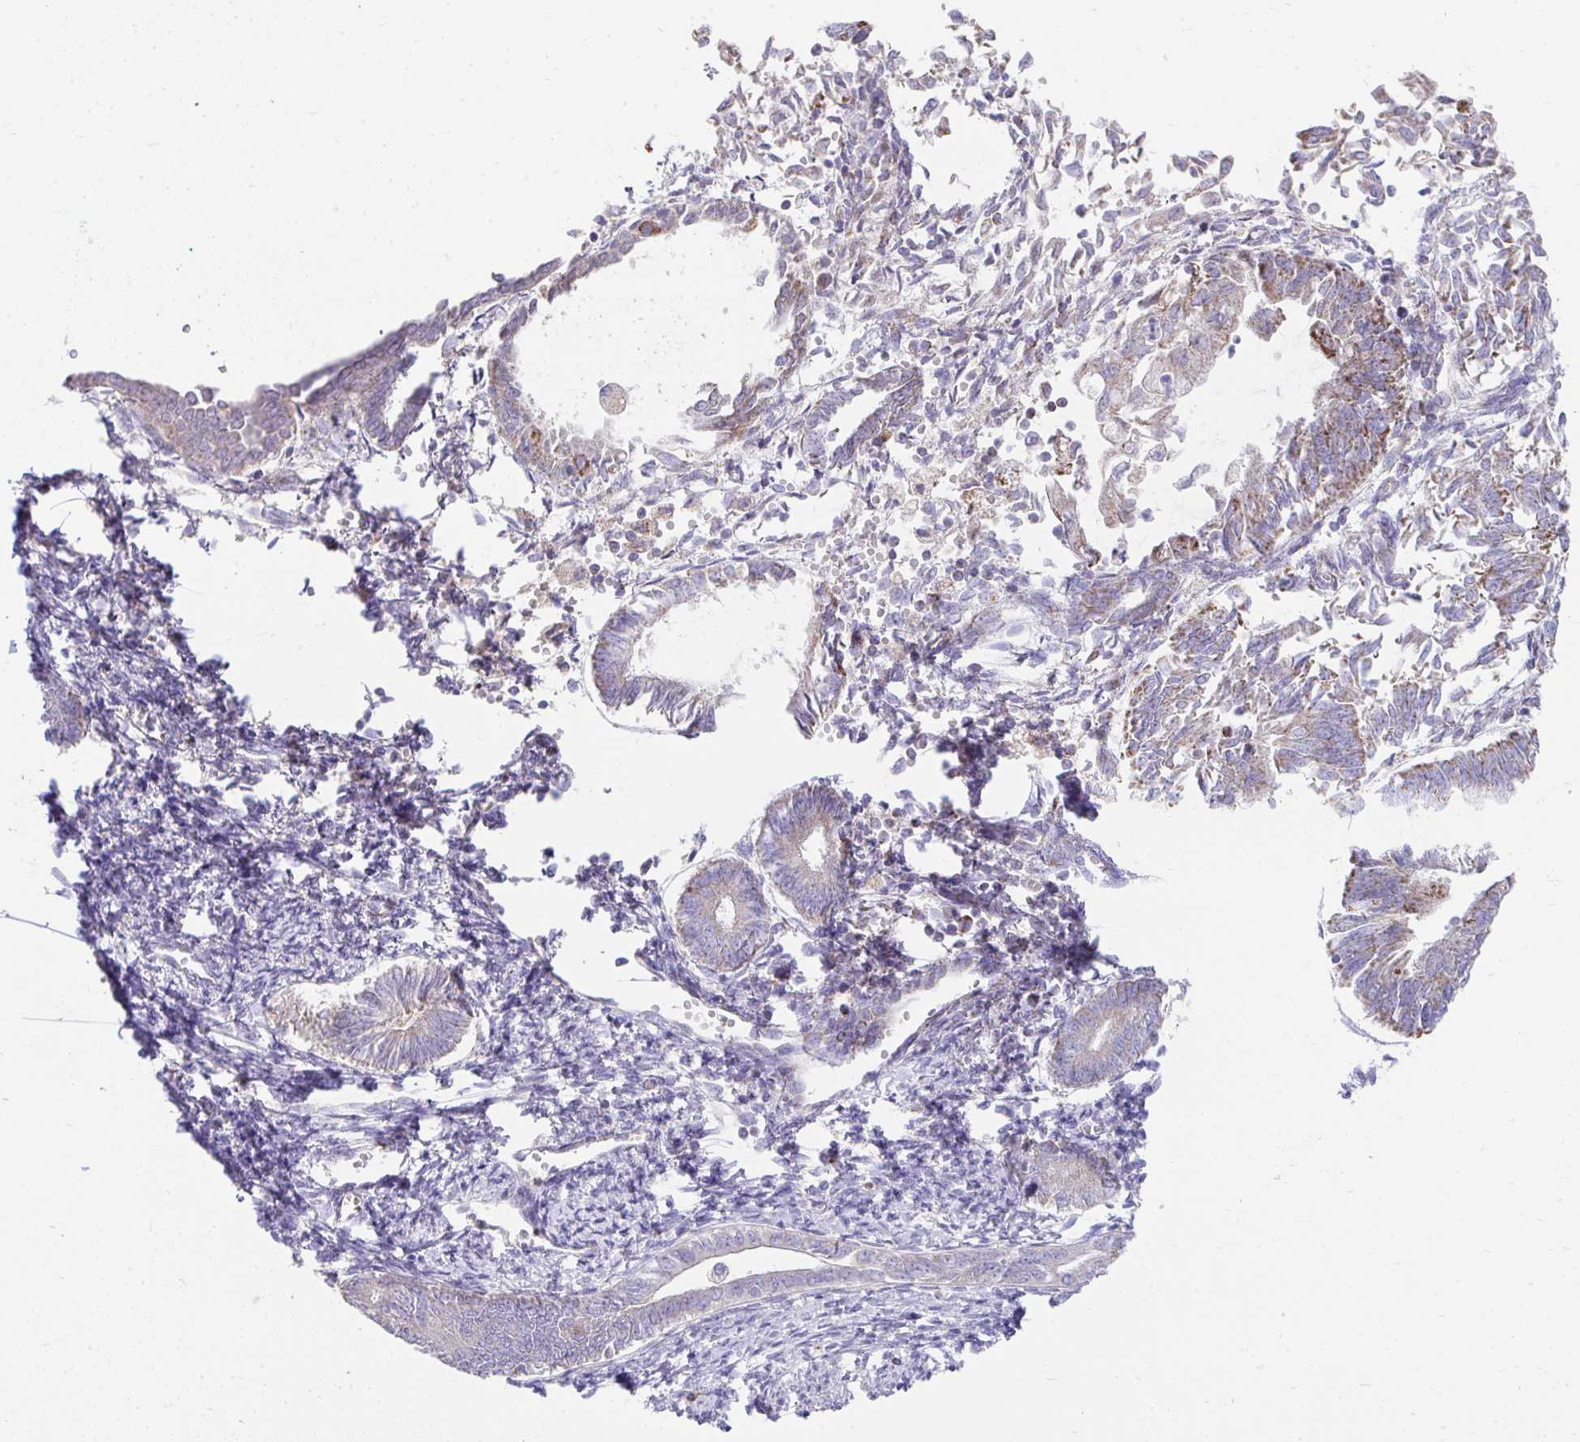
{"staining": {"intensity": "moderate", "quantity": "<25%", "location": "cytoplasmic/membranous"}, "tissue": "endometrial cancer", "cell_type": "Tumor cells", "image_type": "cancer", "snomed": [{"axis": "morphology", "description": "Adenocarcinoma, NOS"}, {"axis": "topography", "description": "Endometrium"}], "caption": "This micrograph demonstrates IHC staining of human endometrial adenocarcinoma, with low moderate cytoplasmic/membranous staining in approximately <25% of tumor cells.", "gene": "PRRG3", "patient": {"sex": "female", "age": 65}}